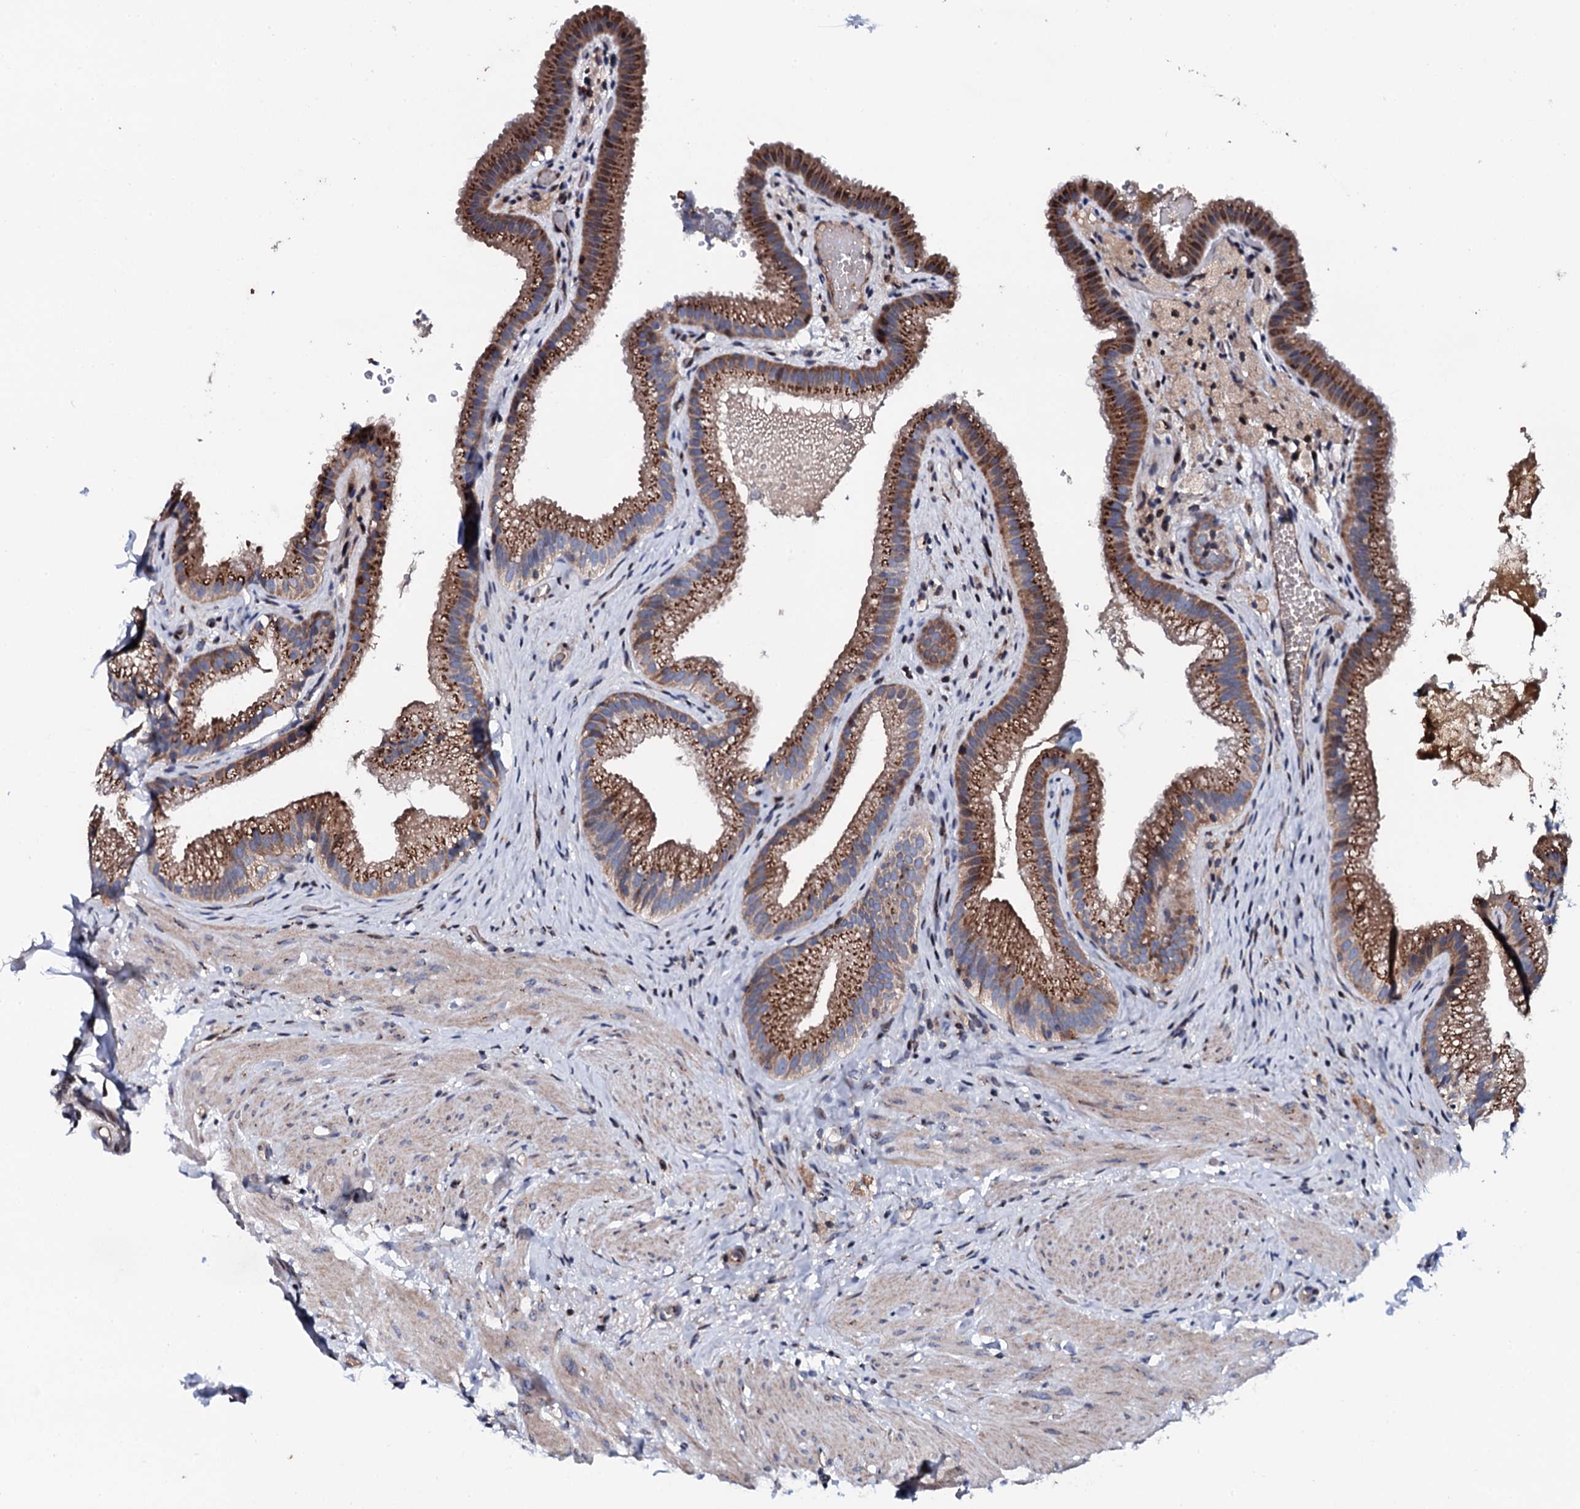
{"staining": {"intensity": "strong", "quantity": ">75%", "location": "cytoplasmic/membranous"}, "tissue": "gallbladder", "cell_type": "Glandular cells", "image_type": "normal", "snomed": [{"axis": "morphology", "description": "Normal tissue, NOS"}, {"axis": "morphology", "description": "Inflammation, NOS"}, {"axis": "topography", "description": "Gallbladder"}], "caption": "IHC of benign gallbladder shows high levels of strong cytoplasmic/membranous expression in approximately >75% of glandular cells. (brown staining indicates protein expression, while blue staining denotes nuclei).", "gene": "PLET1", "patient": {"sex": "male", "age": 51}}